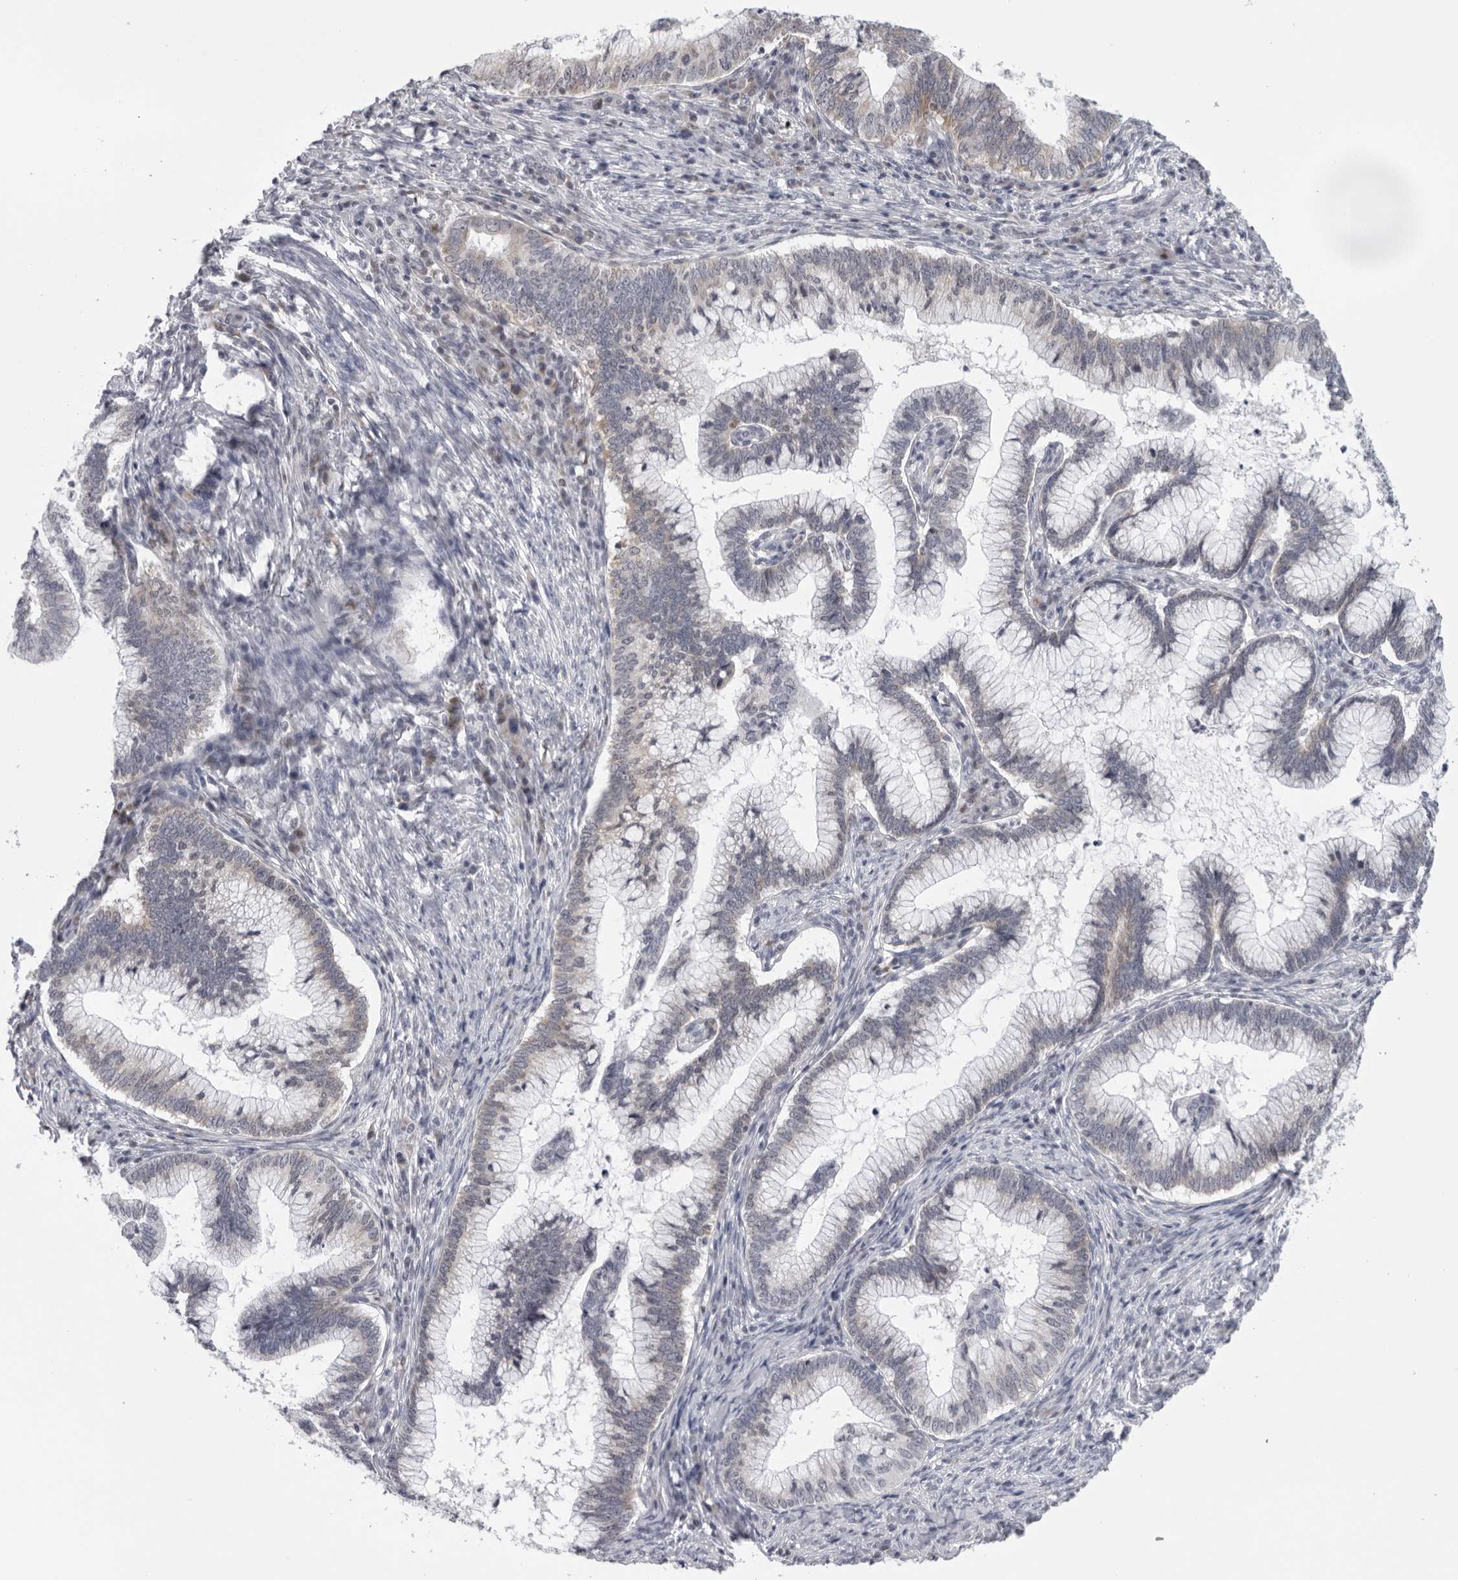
{"staining": {"intensity": "weak", "quantity": "<25%", "location": "cytoplasmic/membranous"}, "tissue": "cervical cancer", "cell_type": "Tumor cells", "image_type": "cancer", "snomed": [{"axis": "morphology", "description": "Adenocarcinoma, NOS"}, {"axis": "topography", "description": "Cervix"}], "caption": "An immunohistochemistry (IHC) histopathology image of cervical cancer (adenocarcinoma) is shown. There is no staining in tumor cells of cervical cancer (adenocarcinoma). The staining is performed using DAB brown chromogen with nuclei counter-stained in using hematoxylin.", "gene": "CPT2", "patient": {"sex": "female", "age": 36}}